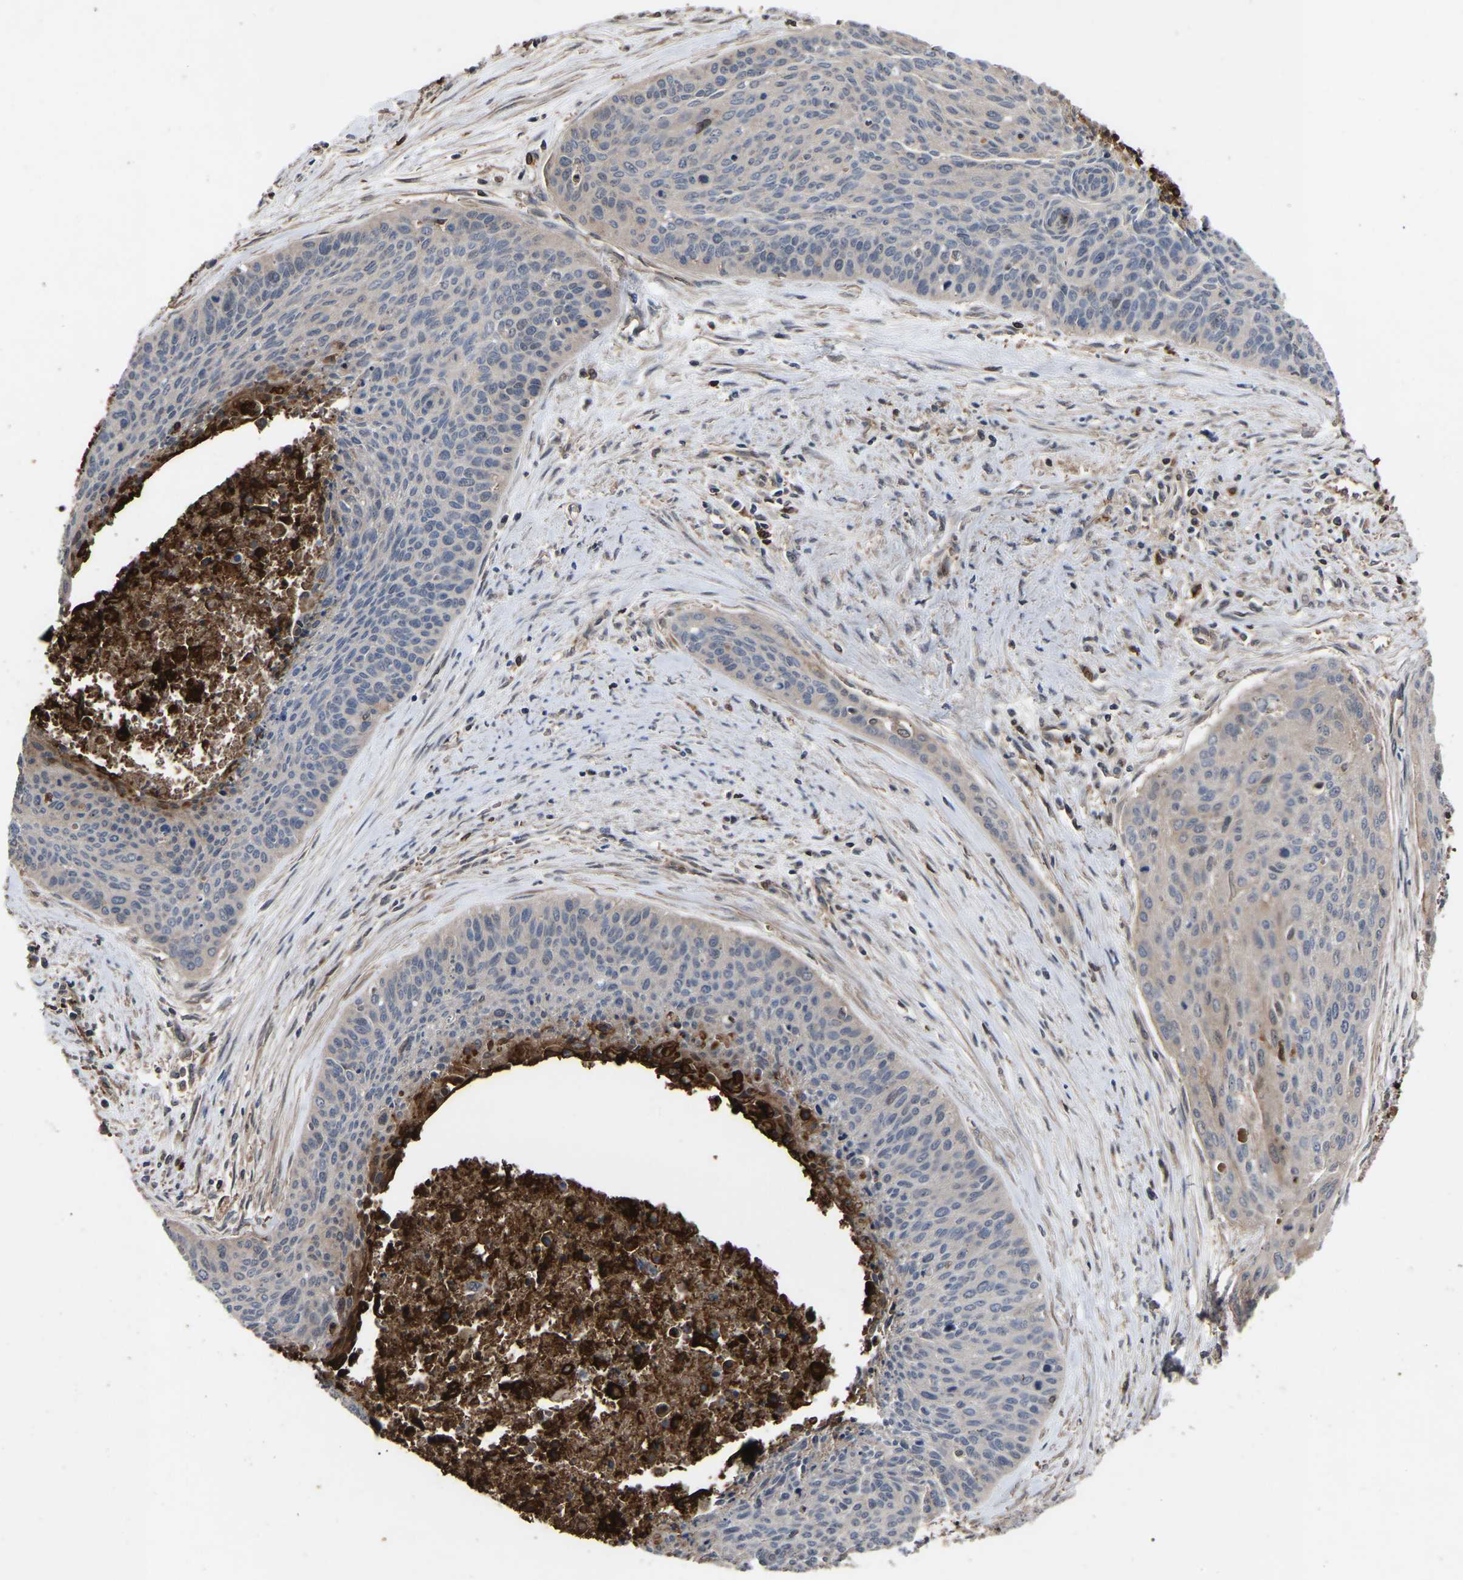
{"staining": {"intensity": "negative", "quantity": "none", "location": "none"}, "tissue": "cervical cancer", "cell_type": "Tumor cells", "image_type": "cancer", "snomed": [{"axis": "morphology", "description": "Squamous cell carcinoma, NOS"}, {"axis": "topography", "description": "Cervix"}], "caption": "Immunohistochemistry (IHC) image of squamous cell carcinoma (cervical) stained for a protein (brown), which exhibits no positivity in tumor cells.", "gene": "CIT", "patient": {"sex": "female", "age": 55}}